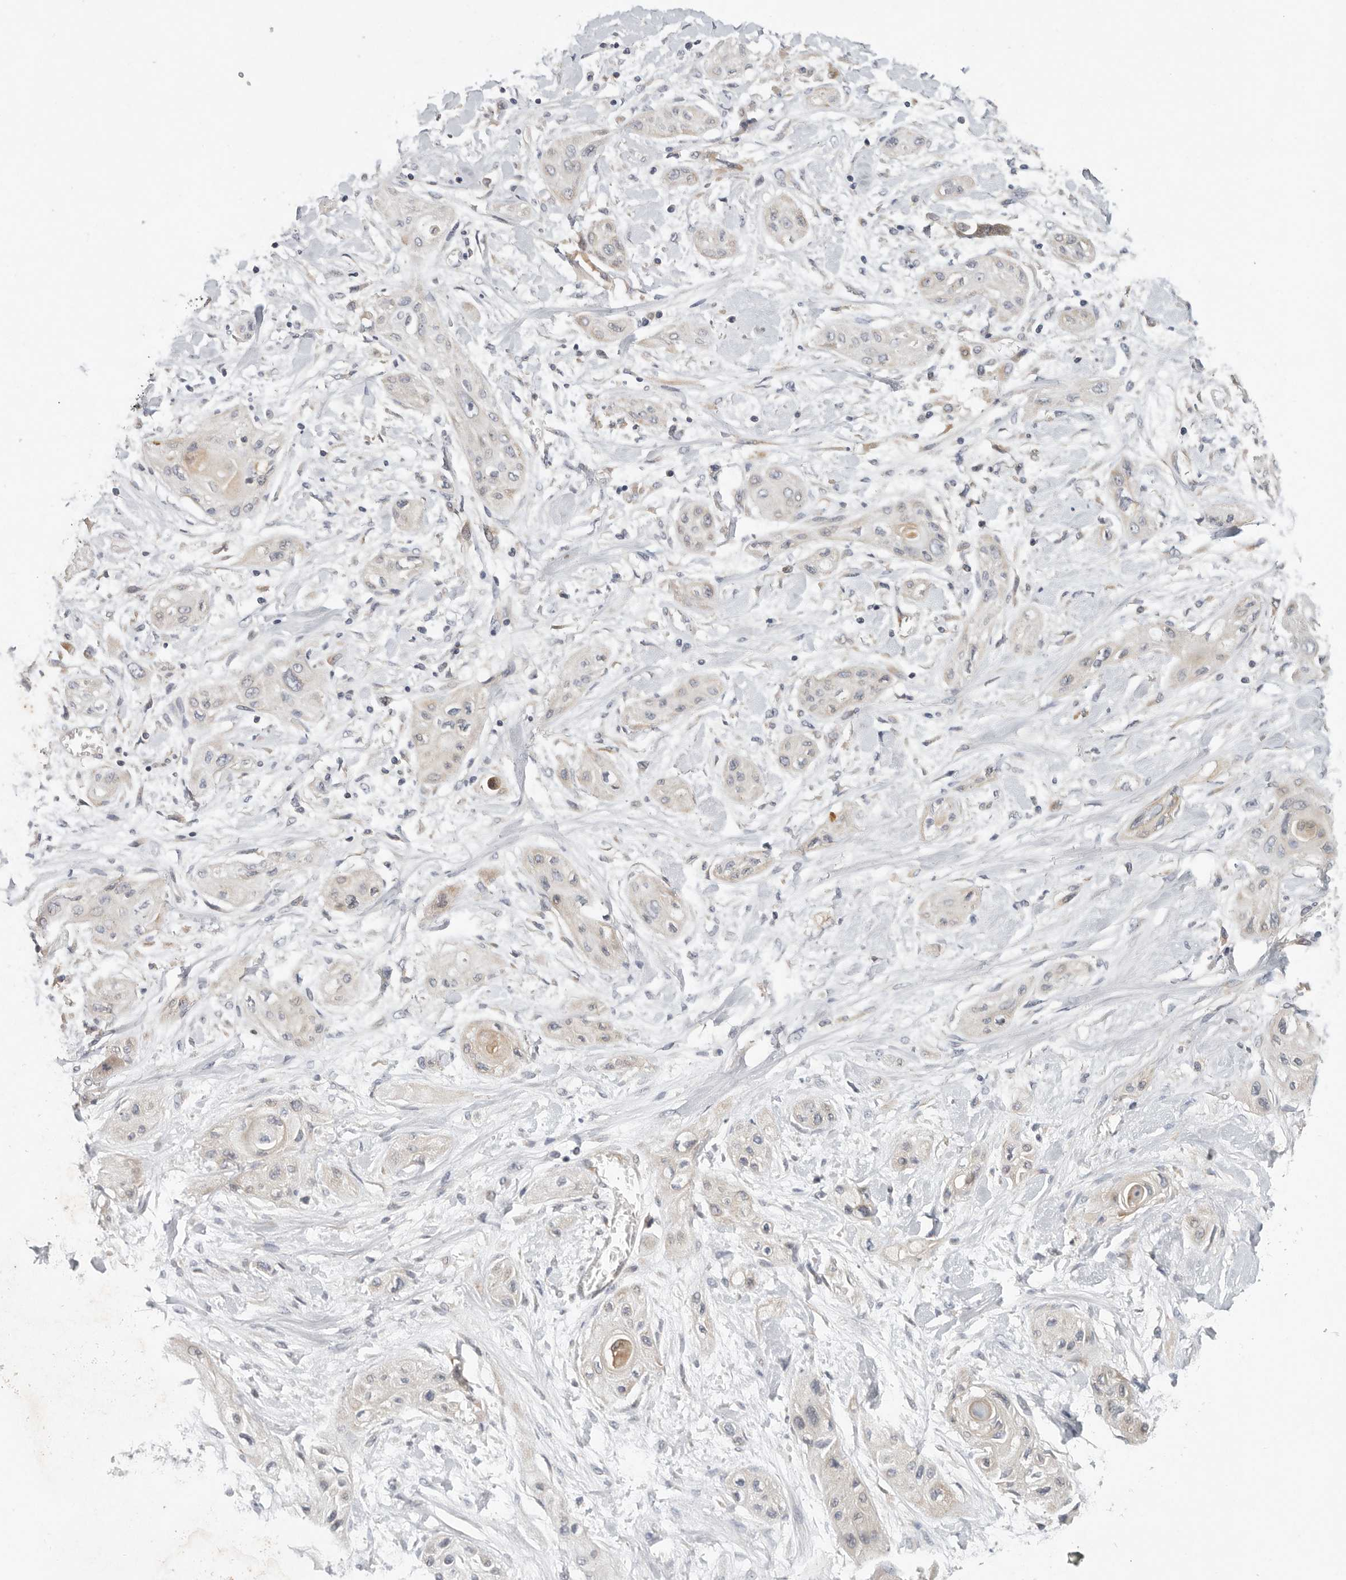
{"staining": {"intensity": "negative", "quantity": "none", "location": "none"}, "tissue": "lung cancer", "cell_type": "Tumor cells", "image_type": "cancer", "snomed": [{"axis": "morphology", "description": "Squamous cell carcinoma, NOS"}, {"axis": "topography", "description": "Lung"}], "caption": "This micrograph is of lung cancer stained with IHC to label a protein in brown with the nuclei are counter-stained blue. There is no positivity in tumor cells.", "gene": "BCAP29", "patient": {"sex": "female", "age": 47}}